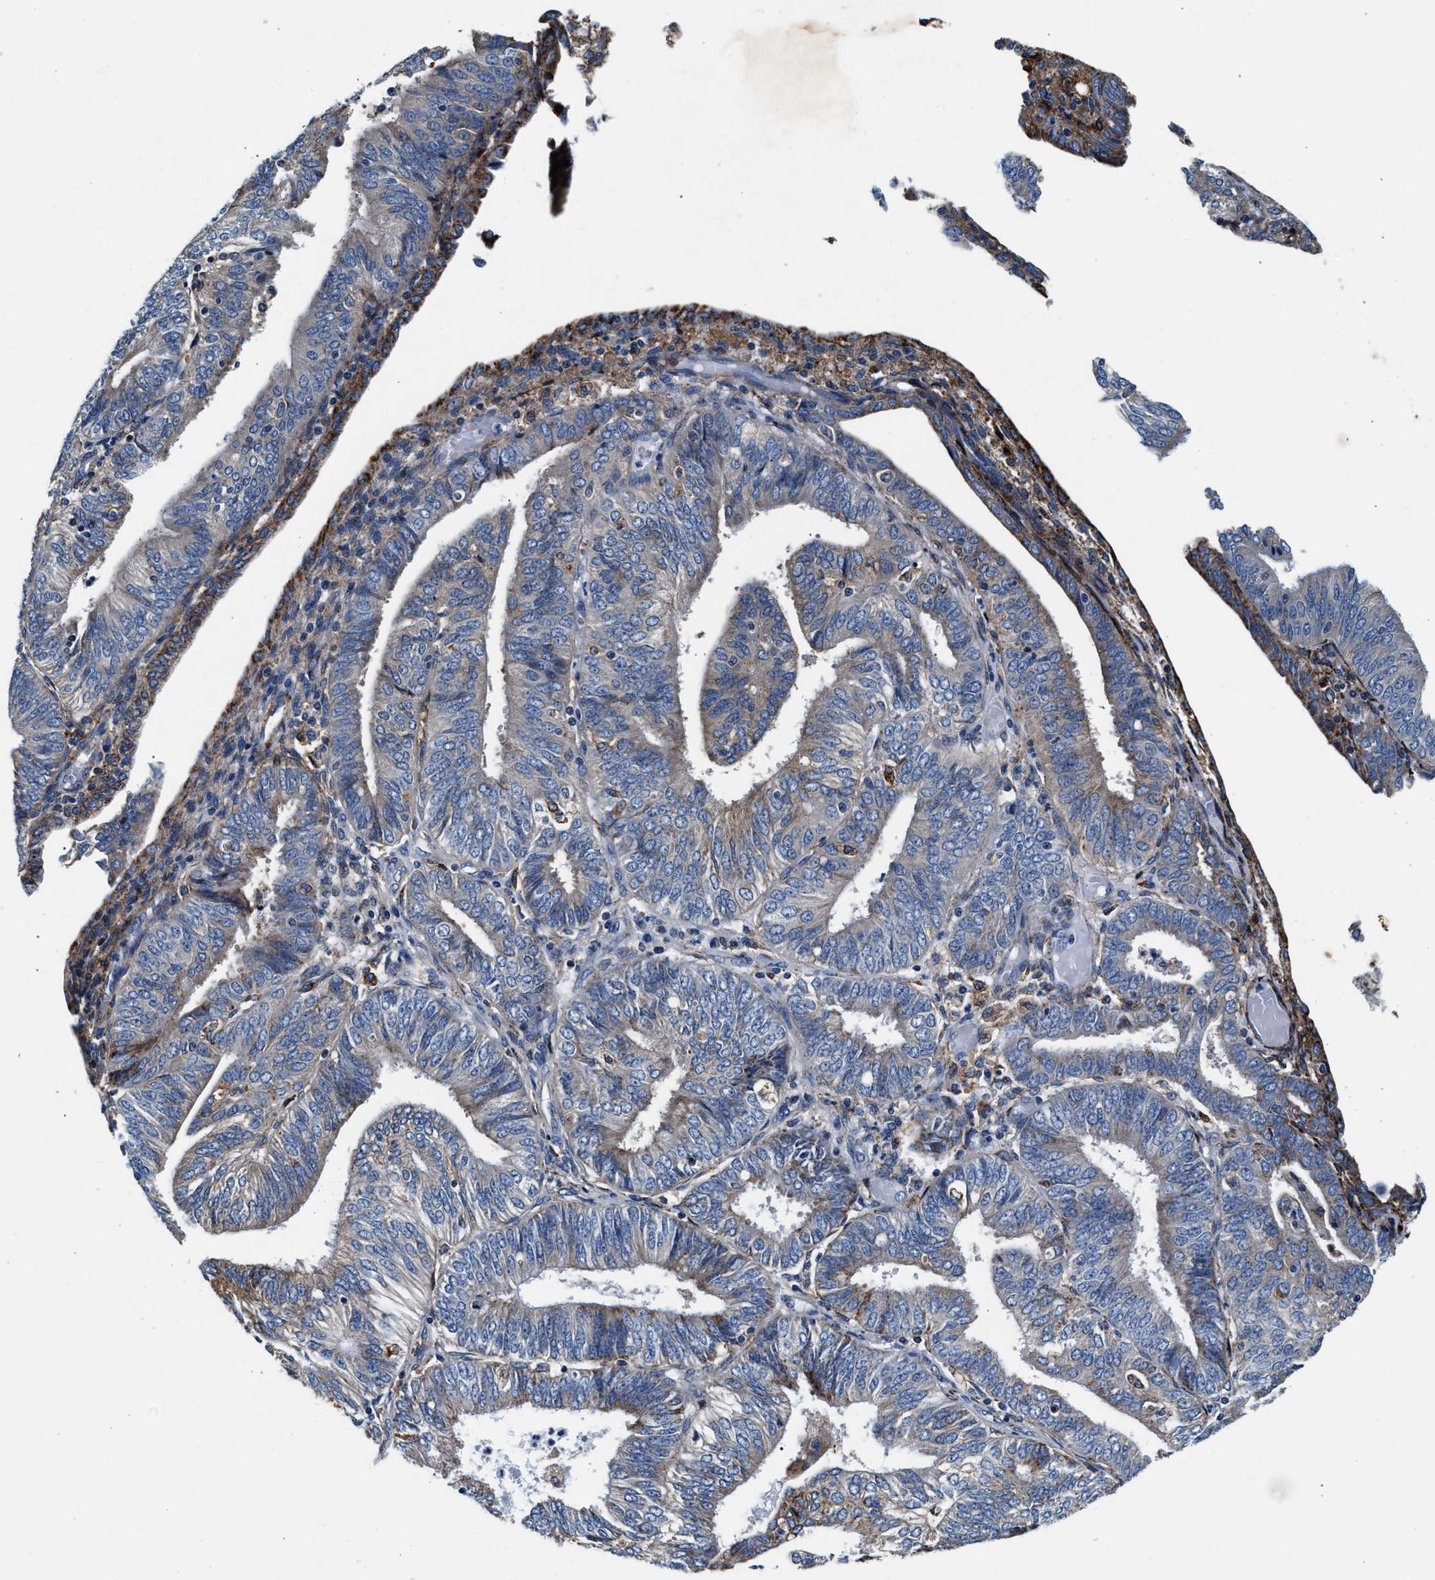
{"staining": {"intensity": "weak", "quantity": "25%-75%", "location": "cytoplasmic/membranous"}, "tissue": "endometrial cancer", "cell_type": "Tumor cells", "image_type": "cancer", "snomed": [{"axis": "morphology", "description": "Adenocarcinoma, NOS"}, {"axis": "topography", "description": "Endometrium"}], "caption": "Immunohistochemical staining of human adenocarcinoma (endometrial) shows weak cytoplasmic/membranous protein staining in approximately 25%-75% of tumor cells.", "gene": "SLFN11", "patient": {"sex": "female", "age": 58}}